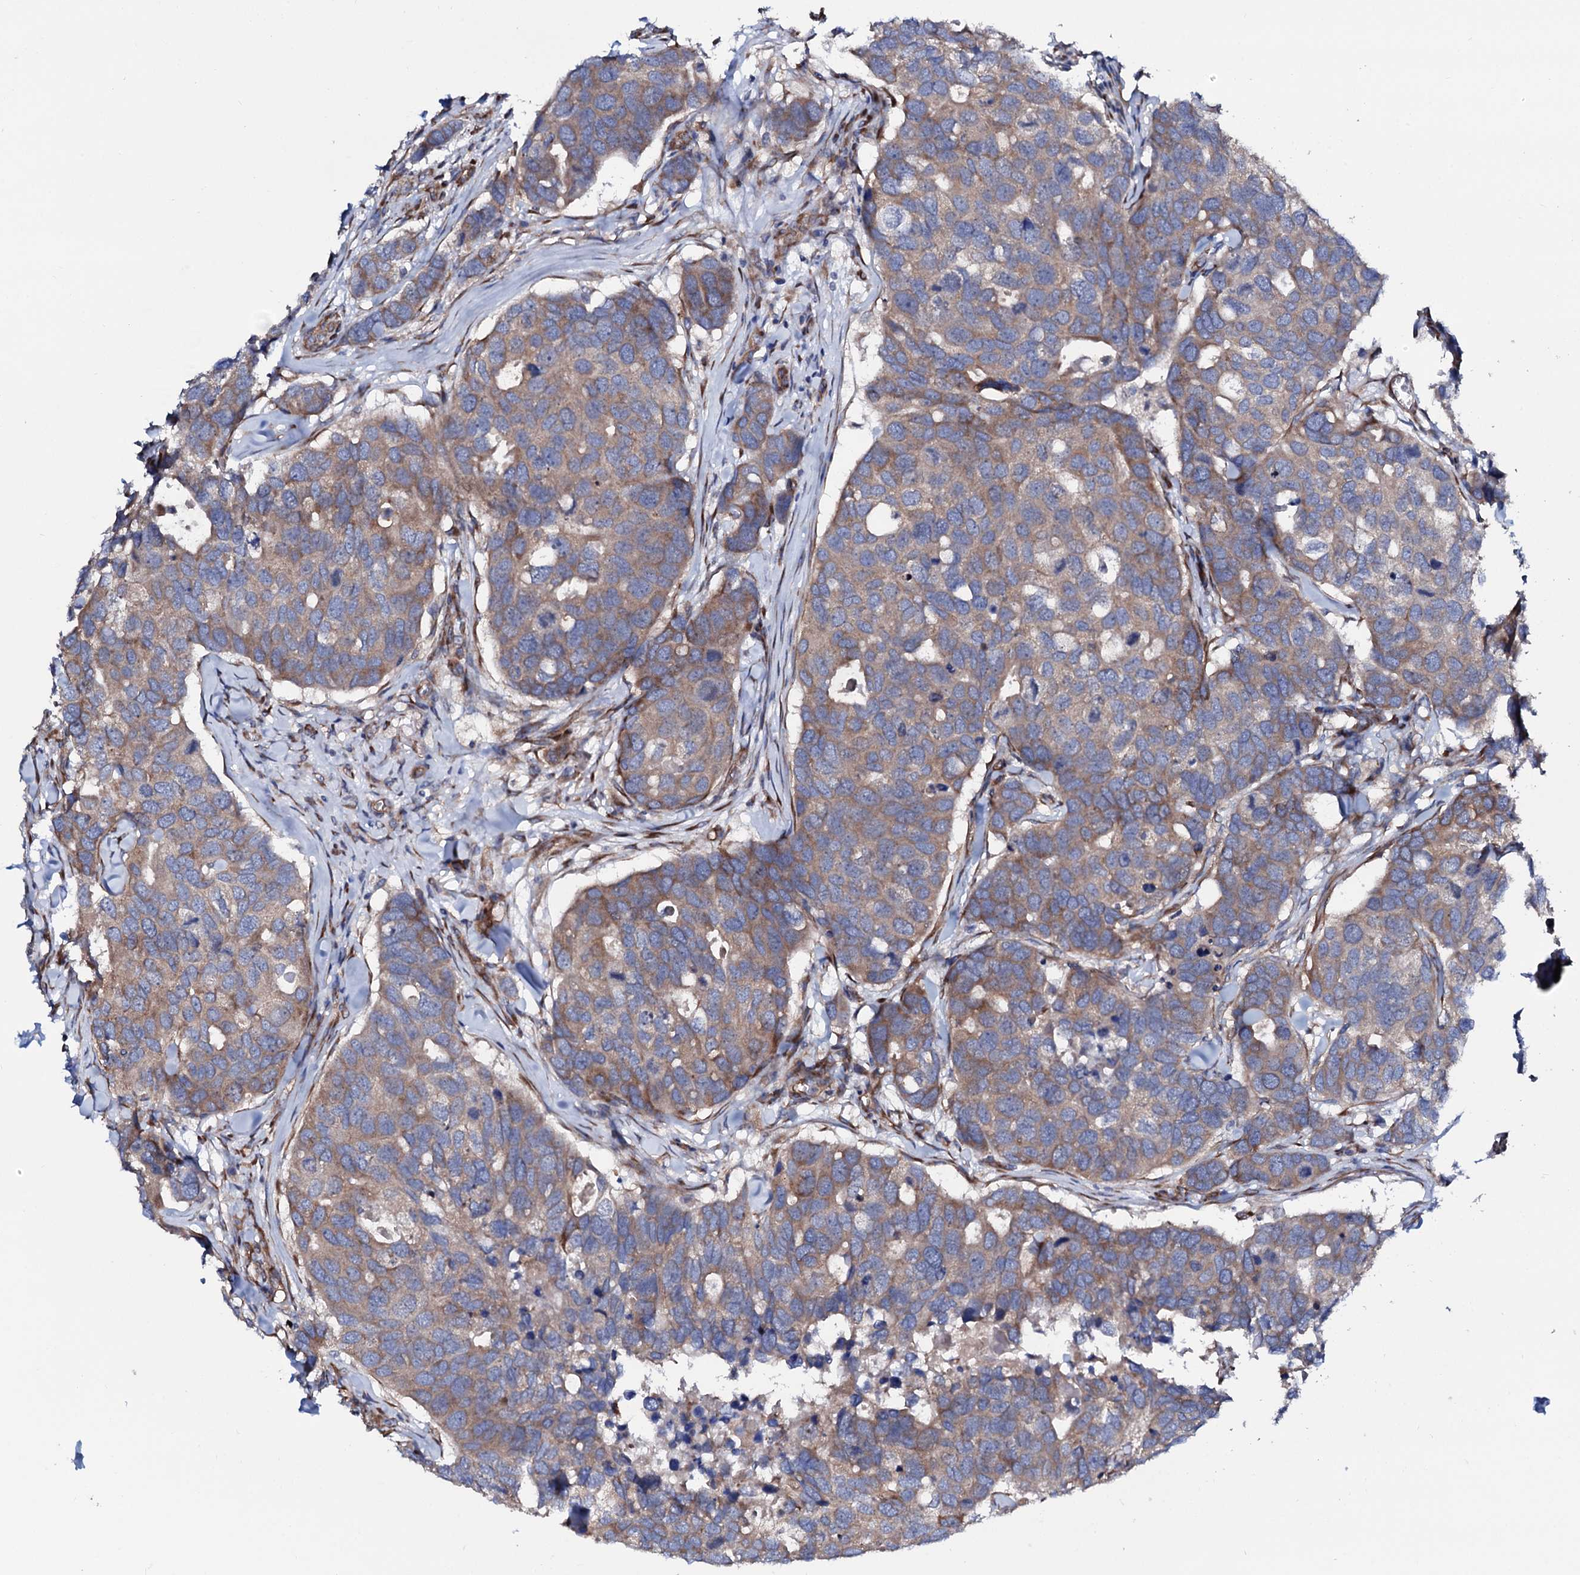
{"staining": {"intensity": "moderate", "quantity": ">75%", "location": "cytoplasmic/membranous"}, "tissue": "breast cancer", "cell_type": "Tumor cells", "image_type": "cancer", "snomed": [{"axis": "morphology", "description": "Duct carcinoma"}, {"axis": "topography", "description": "Breast"}], "caption": "Brown immunohistochemical staining in human infiltrating ductal carcinoma (breast) displays moderate cytoplasmic/membranous expression in approximately >75% of tumor cells.", "gene": "STARD13", "patient": {"sex": "female", "age": 83}}